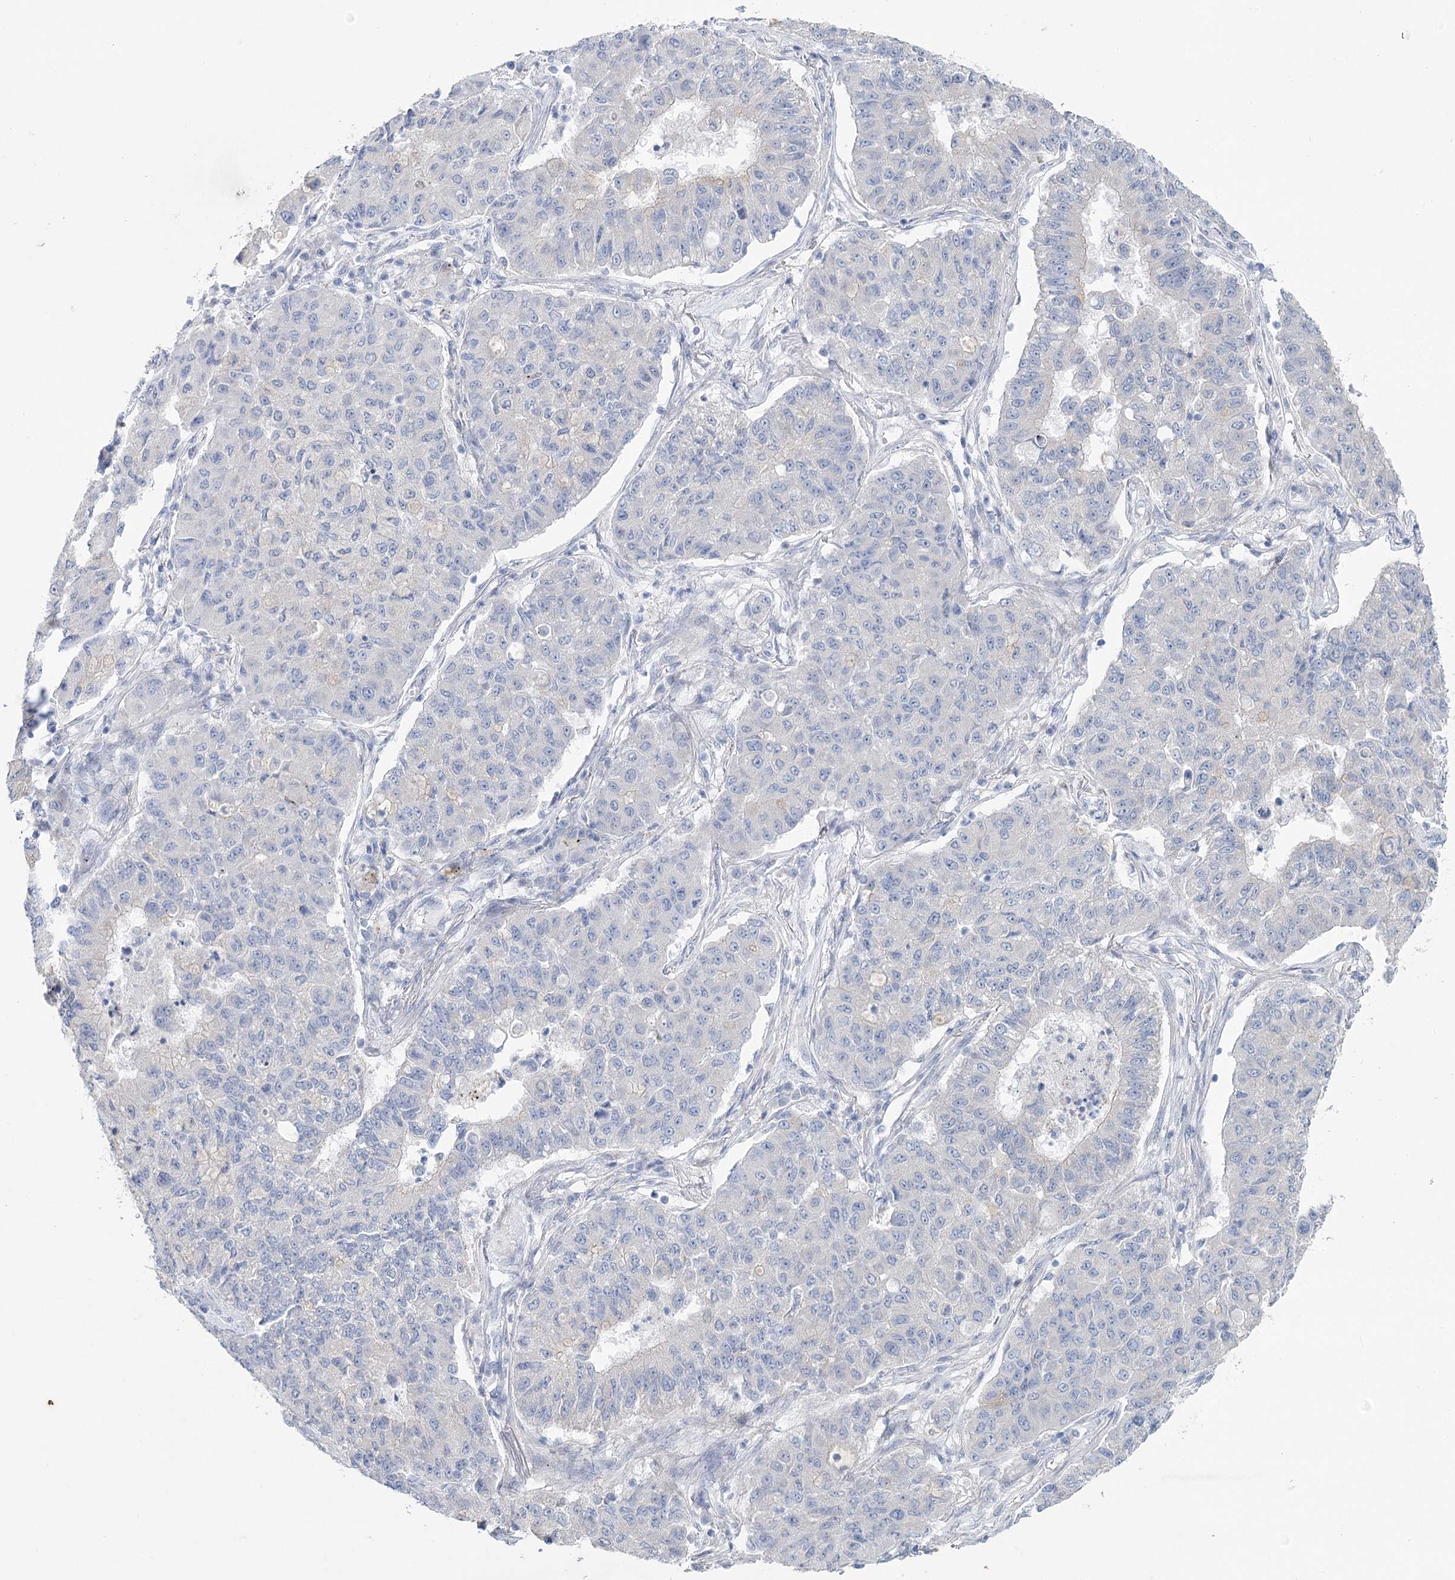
{"staining": {"intensity": "negative", "quantity": "none", "location": "none"}, "tissue": "lung cancer", "cell_type": "Tumor cells", "image_type": "cancer", "snomed": [{"axis": "morphology", "description": "Squamous cell carcinoma, NOS"}, {"axis": "topography", "description": "Lung"}], "caption": "Lung cancer (squamous cell carcinoma) was stained to show a protein in brown. There is no significant expression in tumor cells.", "gene": "CCDC88A", "patient": {"sex": "male", "age": 74}}